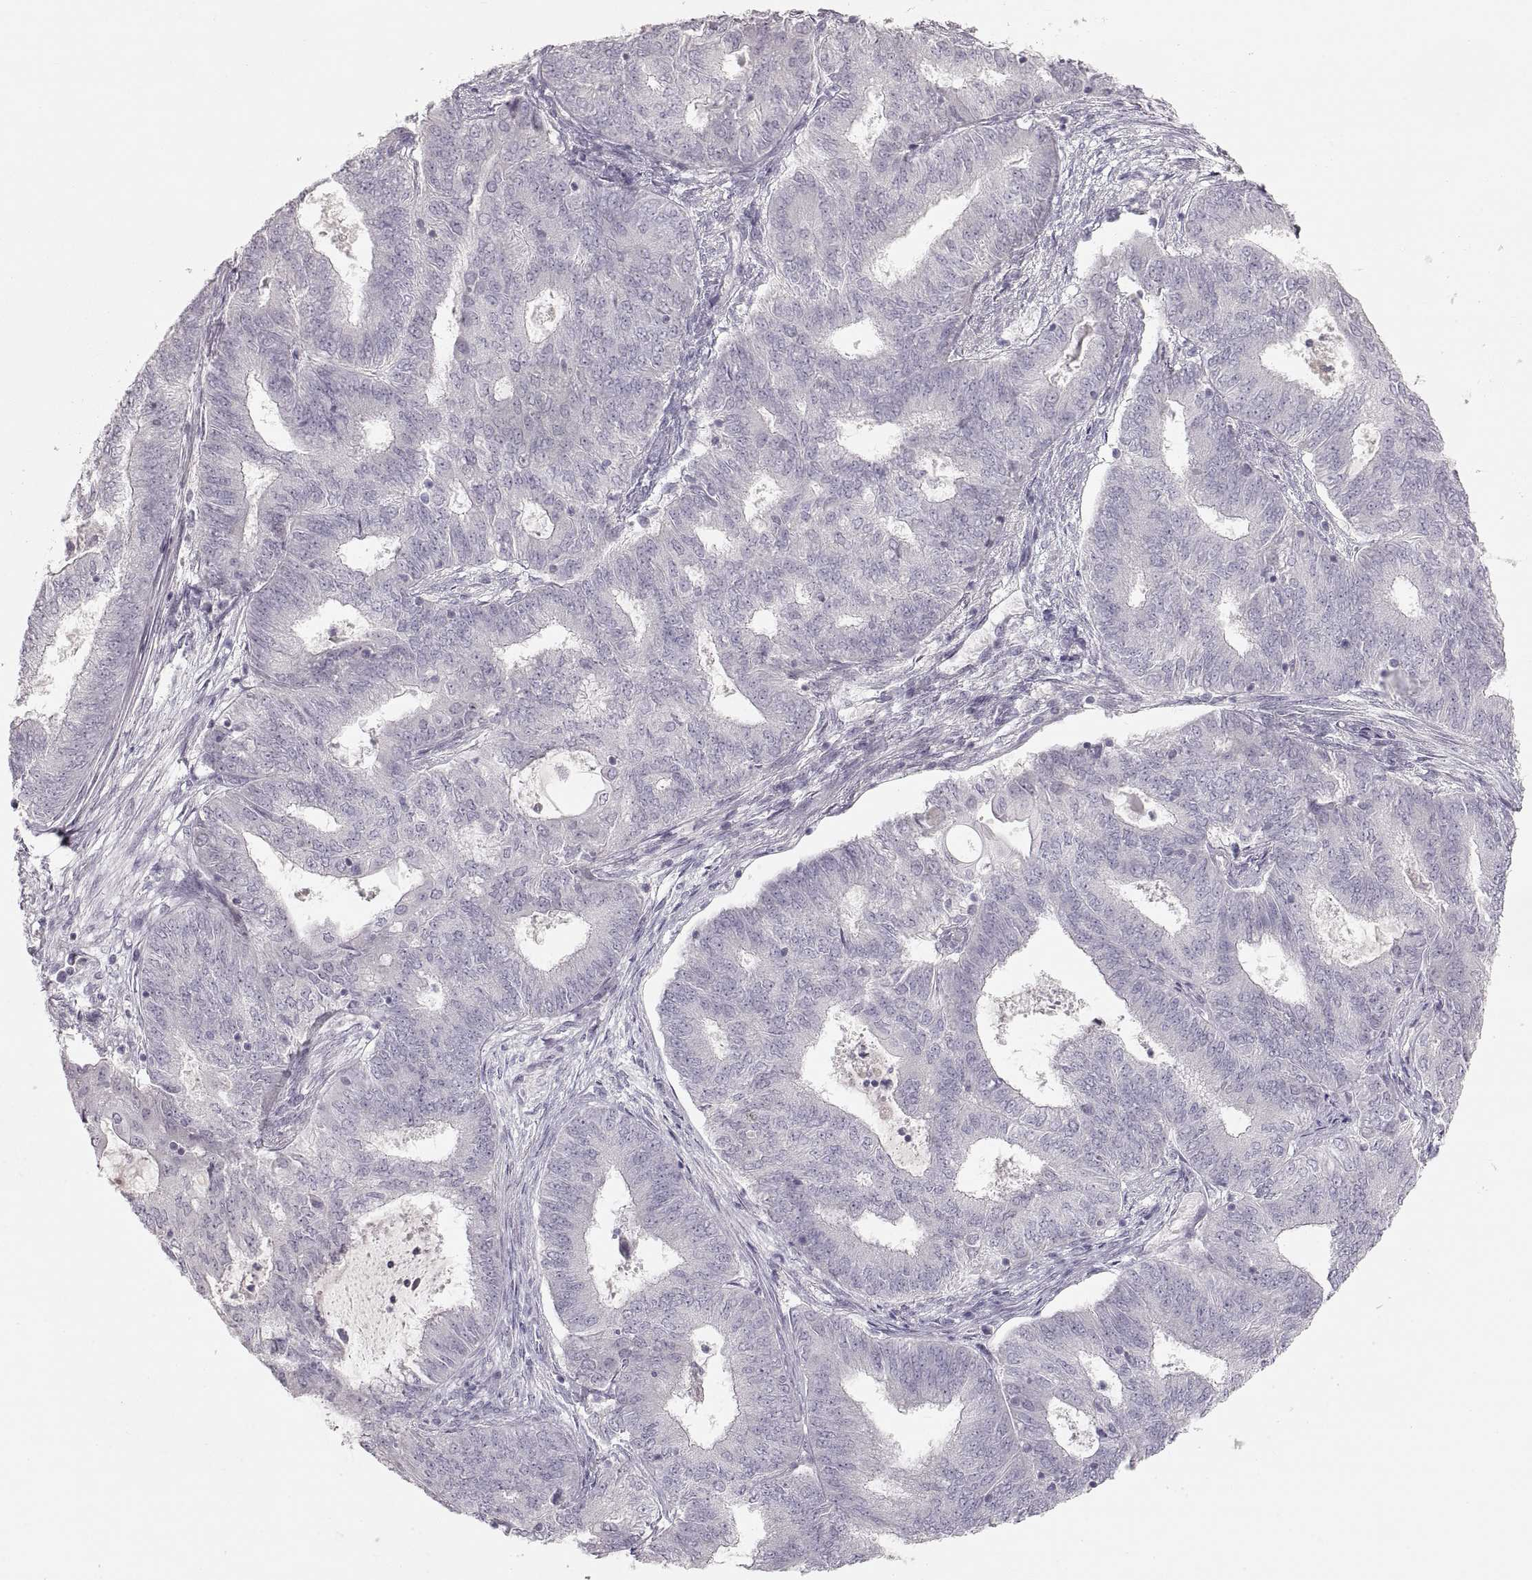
{"staining": {"intensity": "negative", "quantity": "none", "location": "none"}, "tissue": "endometrial cancer", "cell_type": "Tumor cells", "image_type": "cancer", "snomed": [{"axis": "morphology", "description": "Adenocarcinoma, NOS"}, {"axis": "topography", "description": "Endometrium"}], "caption": "A high-resolution photomicrograph shows immunohistochemistry staining of endometrial cancer, which shows no significant expression in tumor cells. Brightfield microscopy of immunohistochemistry stained with DAB (3,3'-diaminobenzidine) (brown) and hematoxylin (blue), captured at high magnification.", "gene": "PCSK2", "patient": {"sex": "female", "age": 62}}